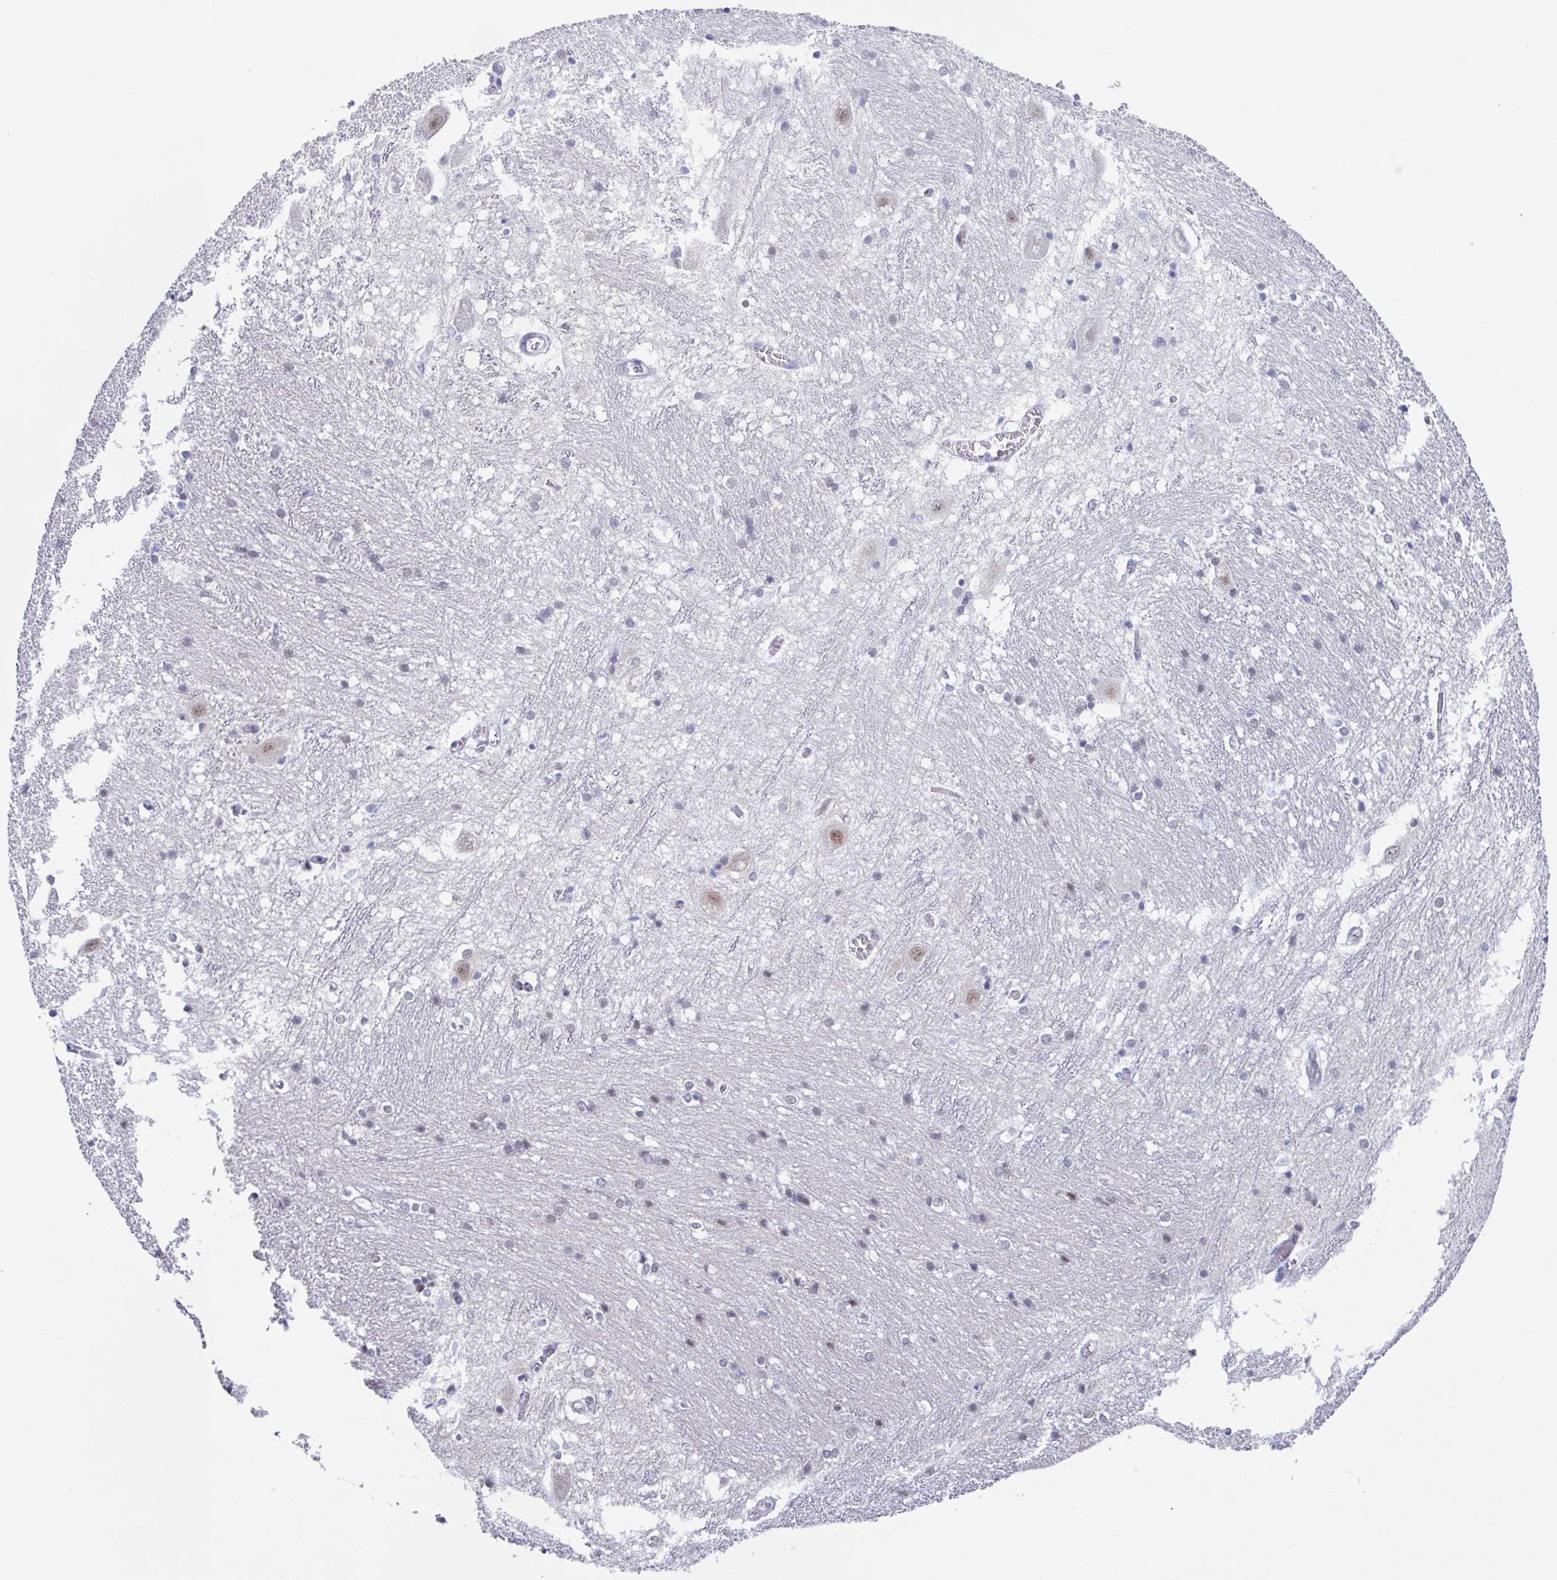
{"staining": {"intensity": "negative", "quantity": "none", "location": "none"}, "tissue": "caudate", "cell_type": "Glial cells", "image_type": "normal", "snomed": [{"axis": "morphology", "description": "Normal tissue, NOS"}, {"axis": "topography", "description": "Lateral ventricle wall"}], "caption": "High magnification brightfield microscopy of normal caudate stained with DAB (brown) and counterstained with hematoxylin (blue): glial cells show no significant expression.", "gene": "PUF60", "patient": {"sex": "male", "age": 37}}